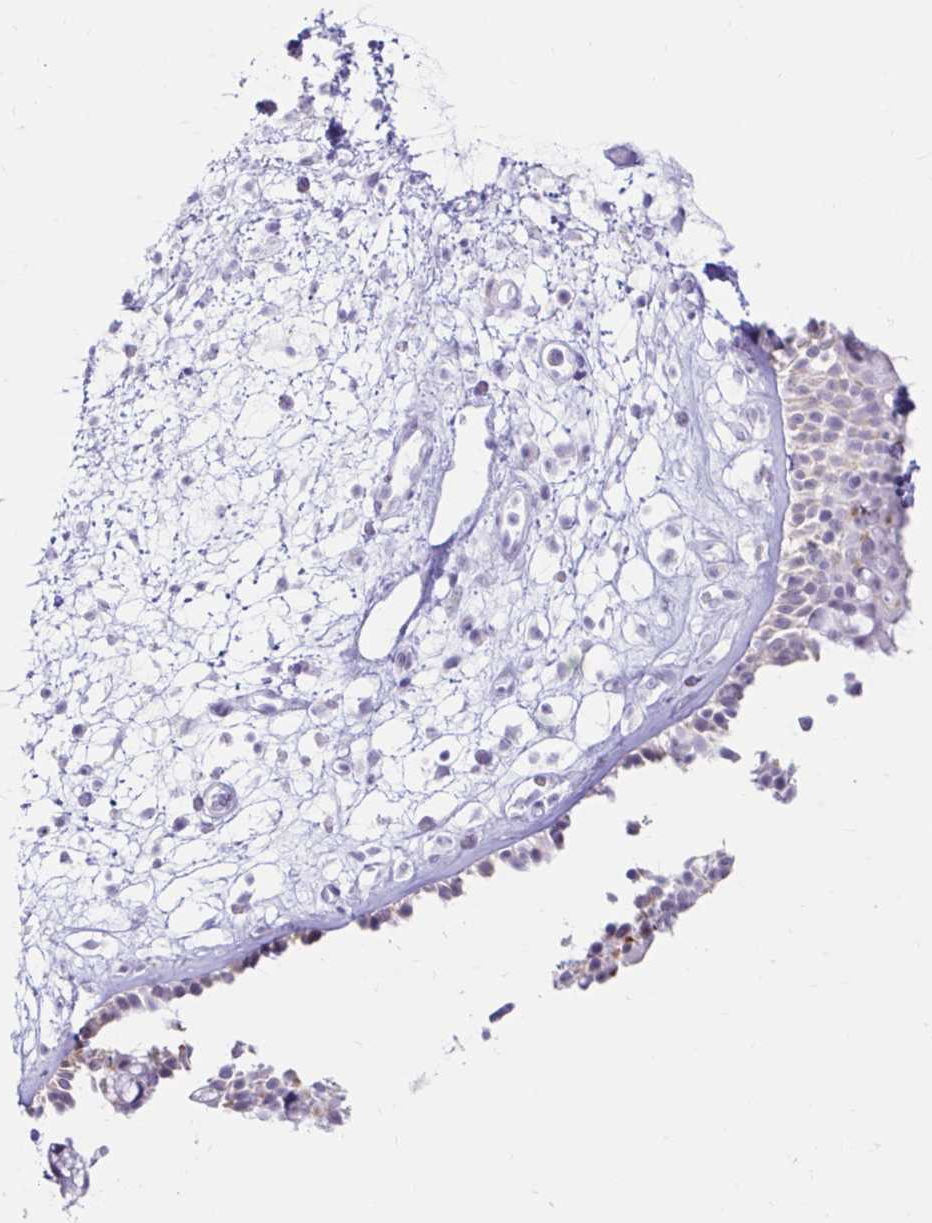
{"staining": {"intensity": "negative", "quantity": "none", "location": "none"}, "tissue": "nasopharynx", "cell_type": "Respiratory epithelial cells", "image_type": "normal", "snomed": [{"axis": "morphology", "description": "Normal tissue, NOS"}, {"axis": "topography", "description": "Nasopharynx"}], "caption": "High magnification brightfield microscopy of unremarkable nasopharynx stained with DAB (brown) and counterstained with hematoxylin (blue): respiratory epithelial cells show no significant expression.", "gene": "BEST1", "patient": {"sex": "female", "age": 70}}